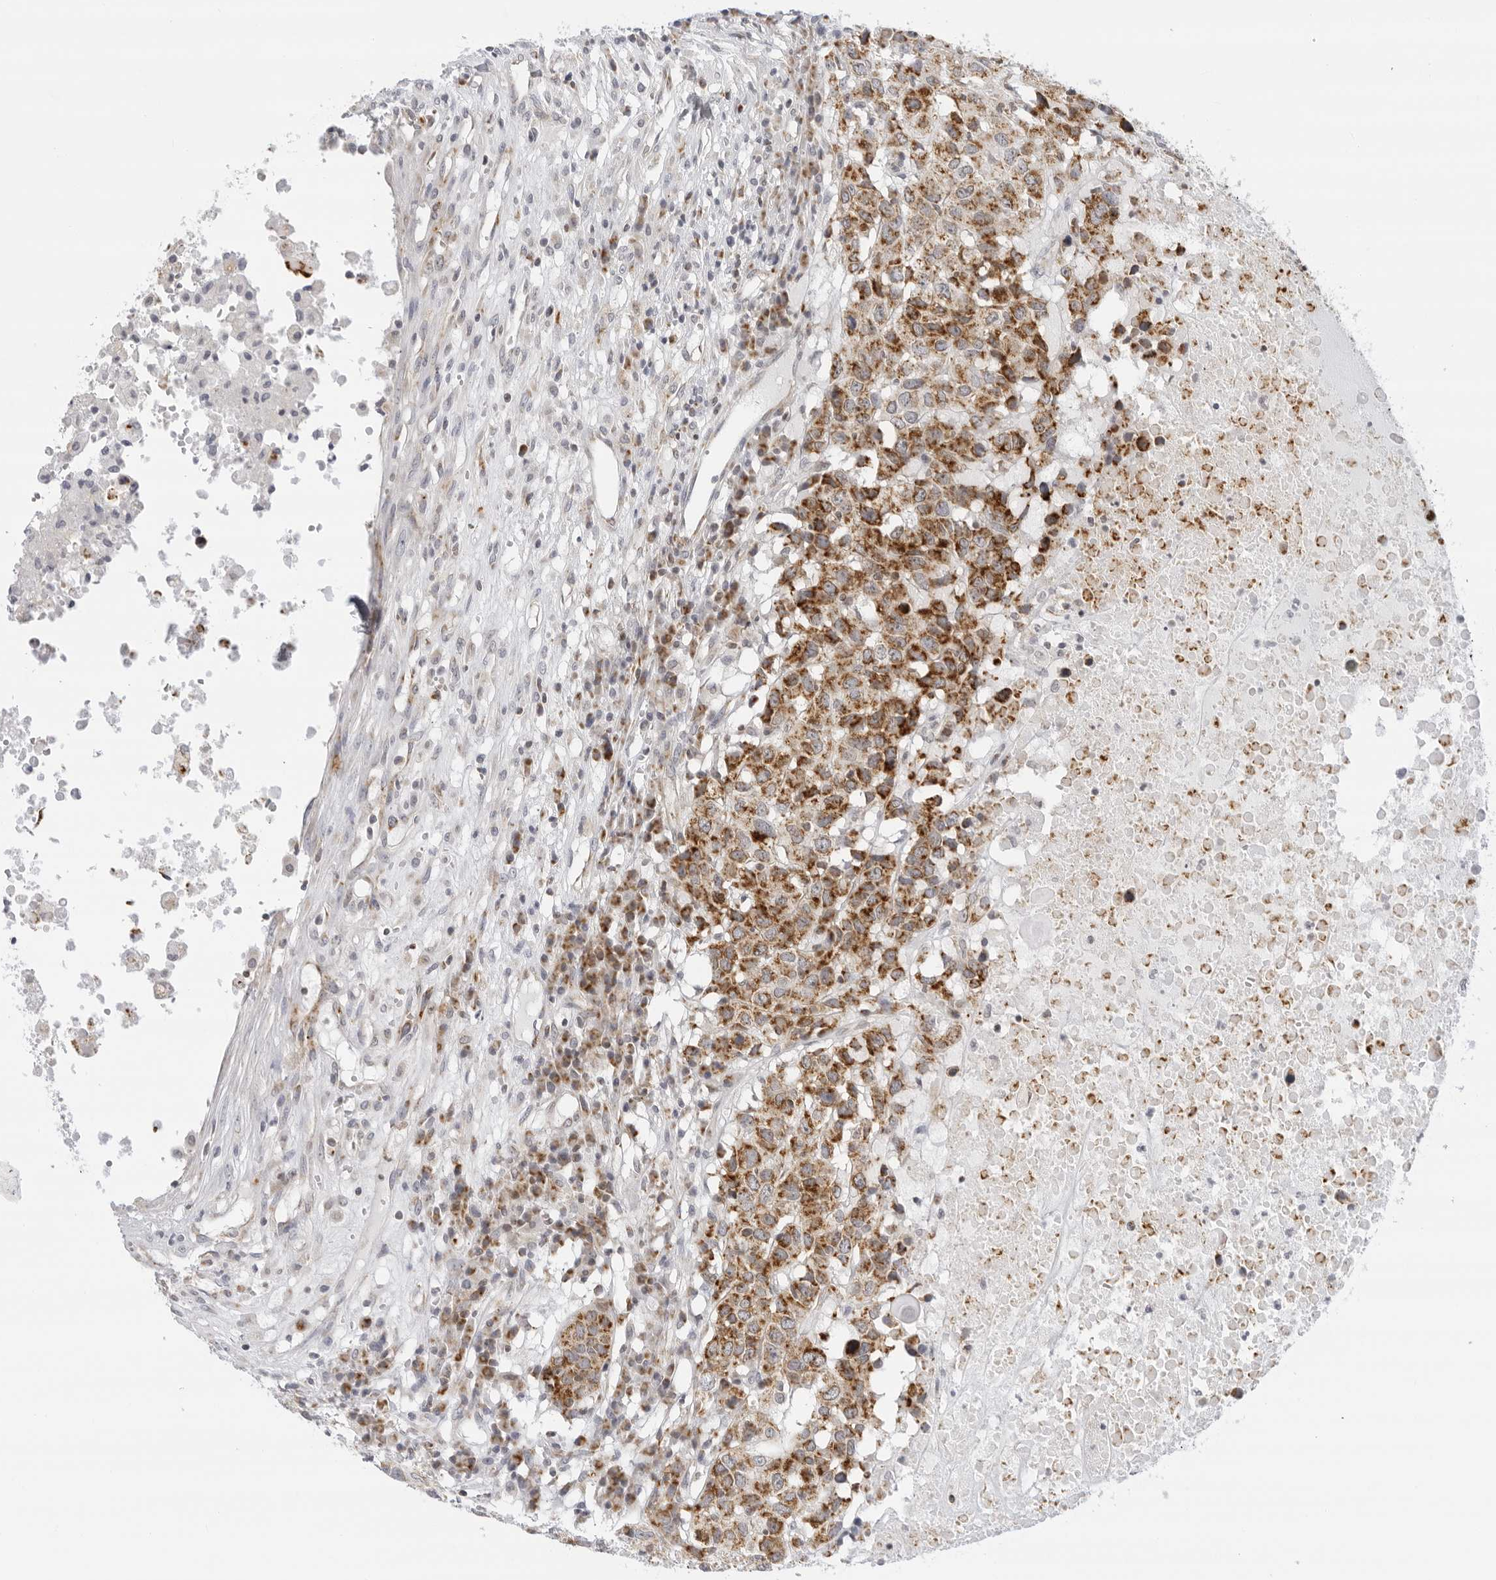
{"staining": {"intensity": "strong", "quantity": ">75%", "location": "cytoplasmic/membranous"}, "tissue": "head and neck cancer", "cell_type": "Tumor cells", "image_type": "cancer", "snomed": [{"axis": "morphology", "description": "Squamous cell carcinoma, NOS"}, {"axis": "topography", "description": "Head-Neck"}], "caption": "Immunohistochemistry (DAB) staining of head and neck cancer (squamous cell carcinoma) exhibits strong cytoplasmic/membranous protein expression in about >75% of tumor cells.", "gene": "CIART", "patient": {"sex": "male", "age": 66}}